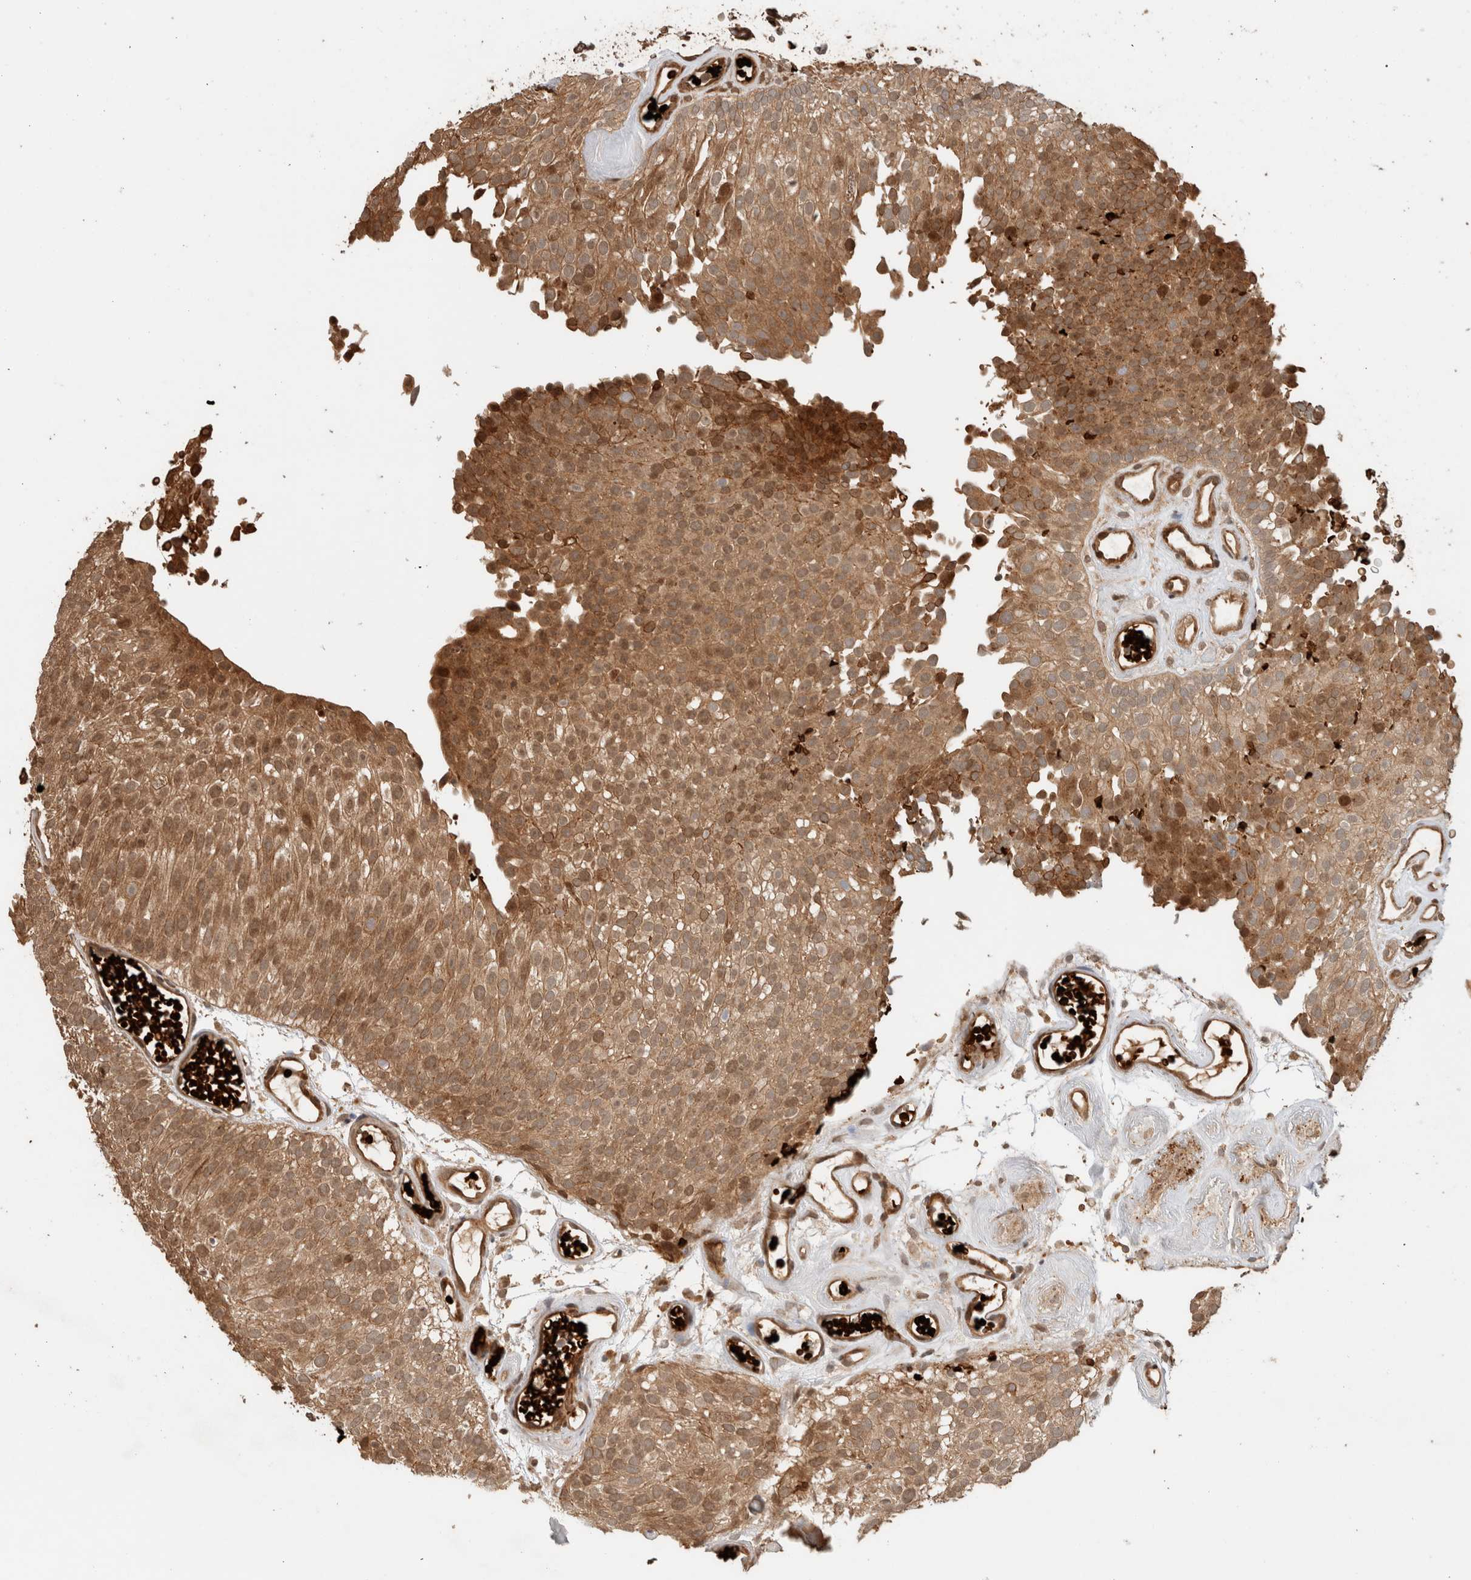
{"staining": {"intensity": "moderate", "quantity": ">75%", "location": "cytoplasmic/membranous"}, "tissue": "urothelial cancer", "cell_type": "Tumor cells", "image_type": "cancer", "snomed": [{"axis": "morphology", "description": "Urothelial carcinoma, Low grade"}, {"axis": "topography", "description": "Urinary bladder"}], "caption": "Tumor cells reveal medium levels of moderate cytoplasmic/membranous expression in approximately >75% of cells in human low-grade urothelial carcinoma.", "gene": "OTUD6B", "patient": {"sex": "male", "age": 78}}